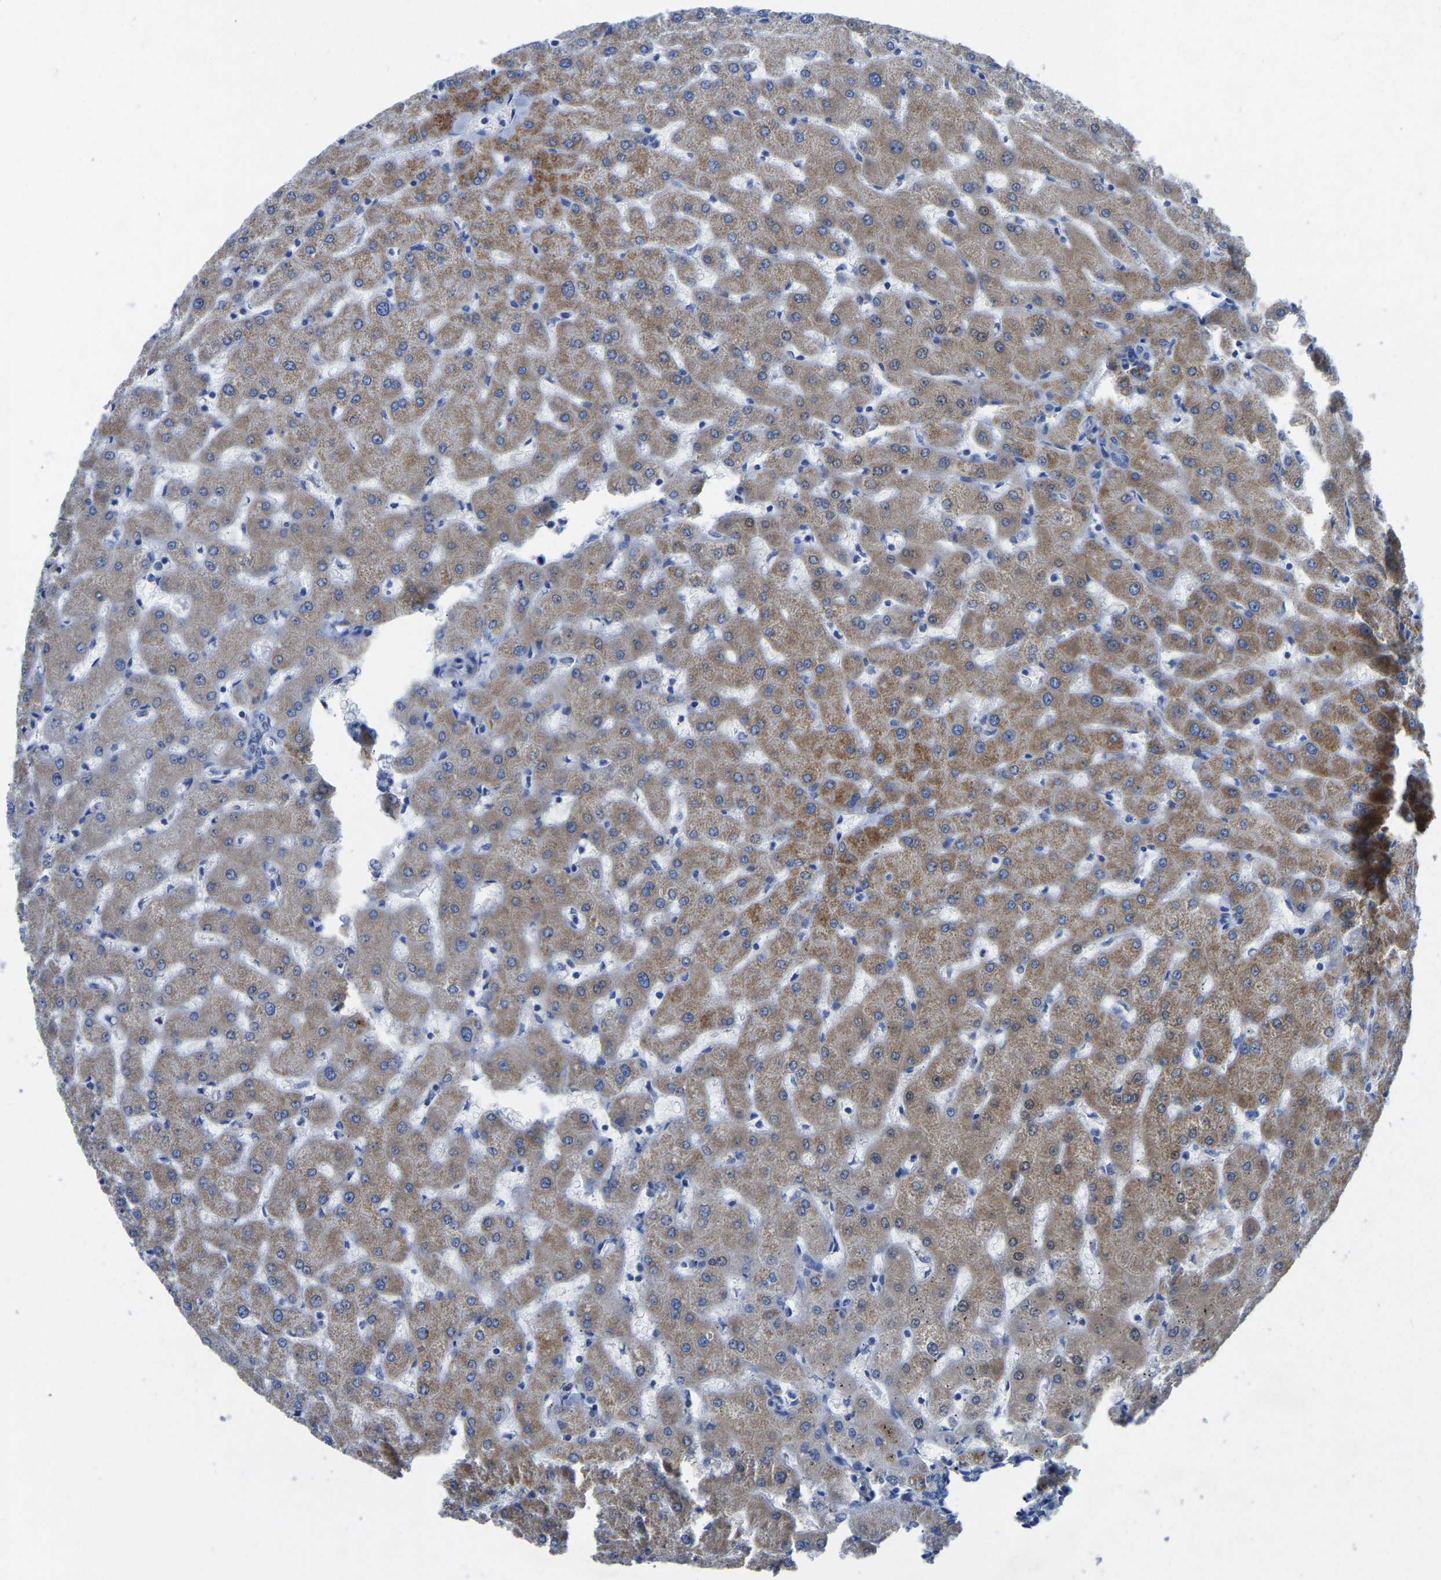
{"staining": {"intensity": "negative", "quantity": "none", "location": "none"}, "tissue": "liver", "cell_type": "Cholangiocytes", "image_type": "normal", "snomed": [{"axis": "morphology", "description": "Normal tissue, NOS"}, {"axis": "topography", "description": "Liver"}], "caption": "This is an immunohistochemistry image of unremarkable human liver. There is no positivity in cholangiocytes.", "gene": "ETFA", "patient": {"sex": "female", "age": 63}}